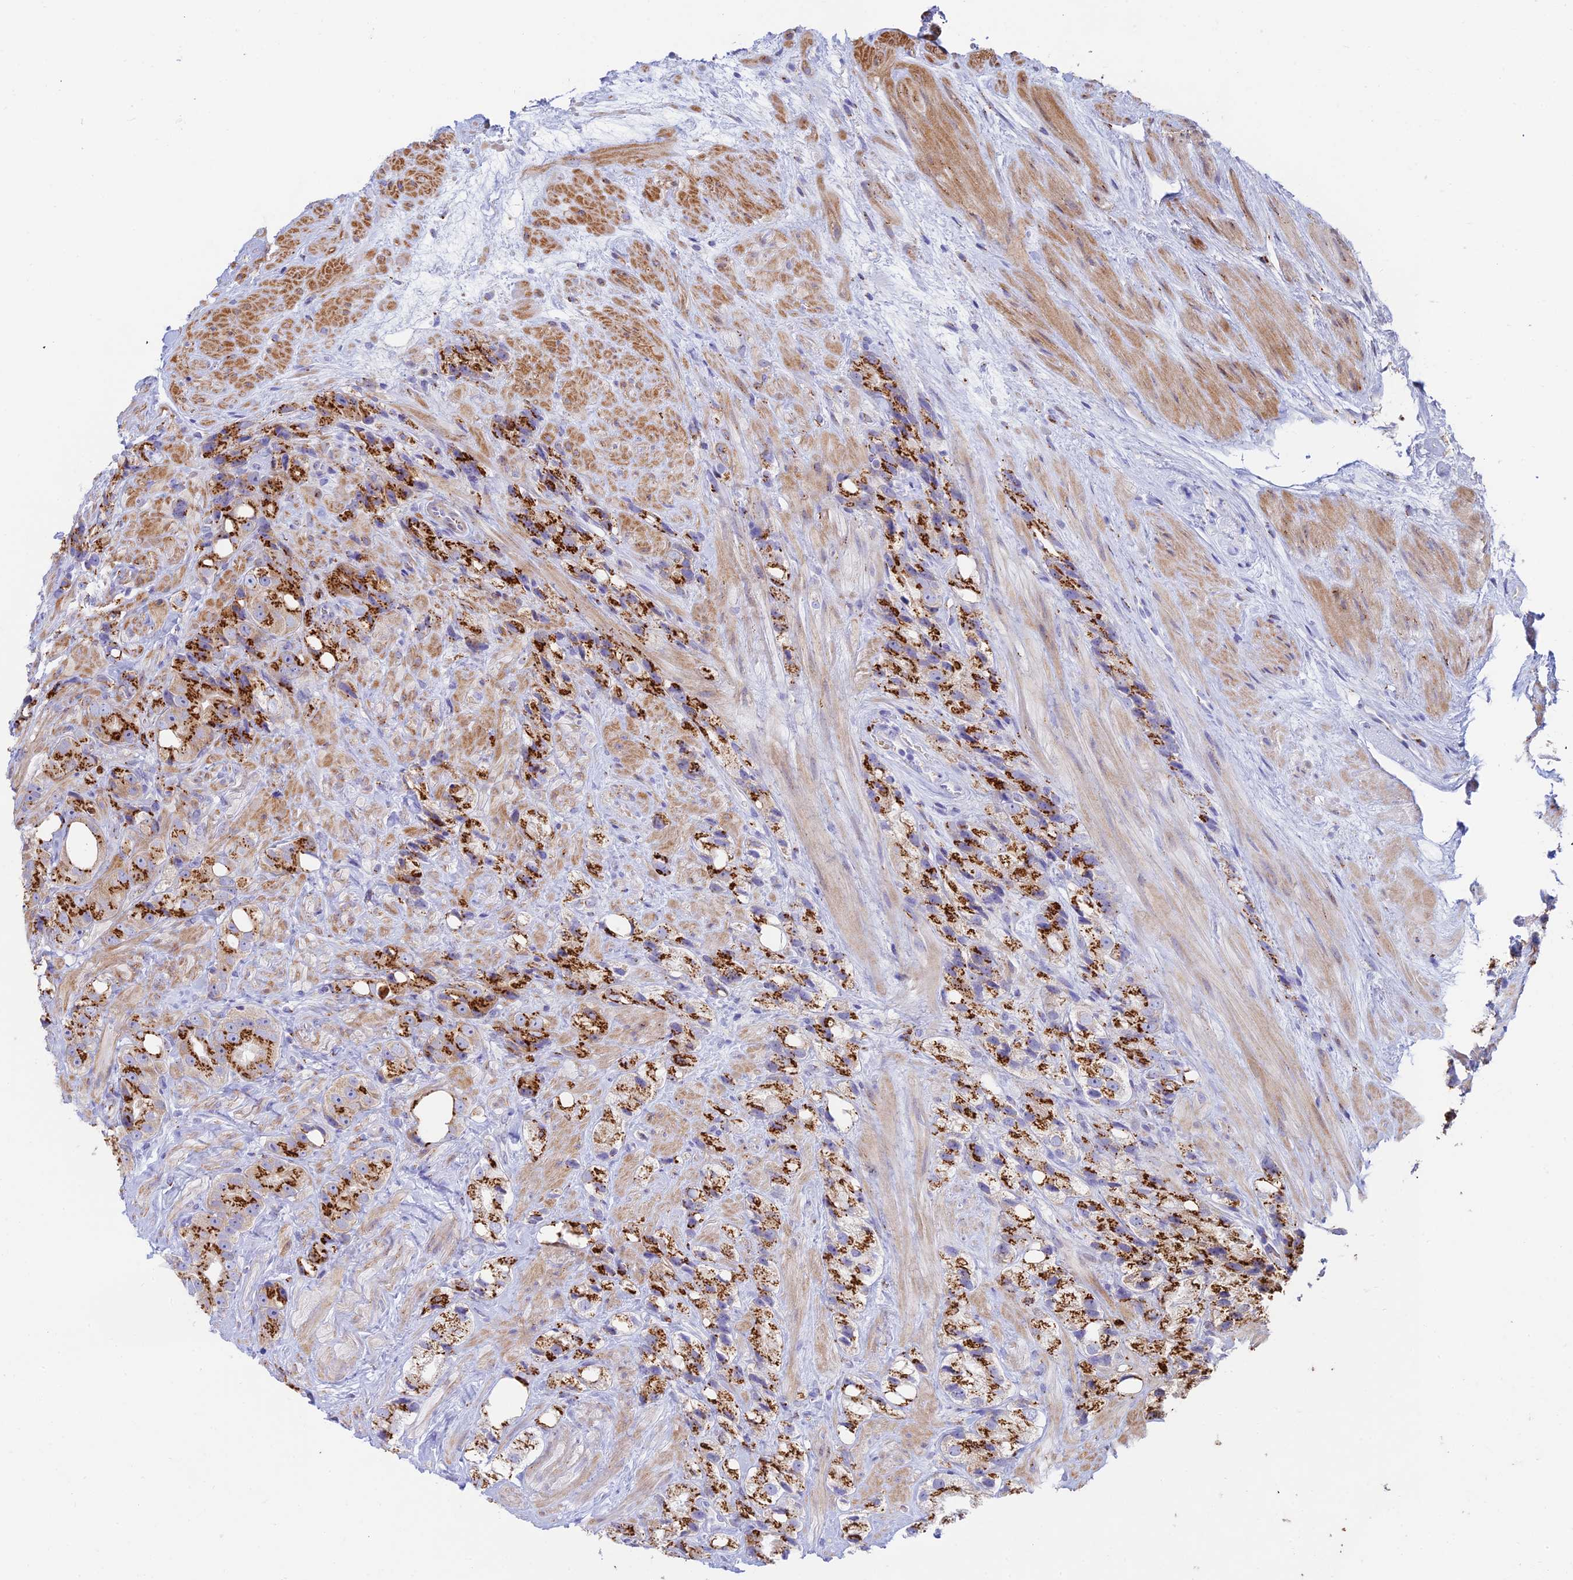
{"staining": {"intensity": "strong", "quantity": ">75%", "location": "cytoplasmic/membranous"}, "tissue": "prostate cancer", "cell_type": "Tumor cells", "image_type": "cancer", "snomed": [{"axis": "morphology", "description": "Adenocarcinoma, NOS"}, {"axis": "topography", "description": "Prostate"}], "caption": "Immunohistochemistry micrograph of neoplastic tissue: adenocarcinoma (prostate) stained using IHC exhibits high levels of strong protein expression localized specifically in the cytoplasmic/membranous of tumor cells, appearing as a cytoplasmic/membranous brown color.", "gene": "HS2ST1", "patient": {"sex": "male", "age": 79}}